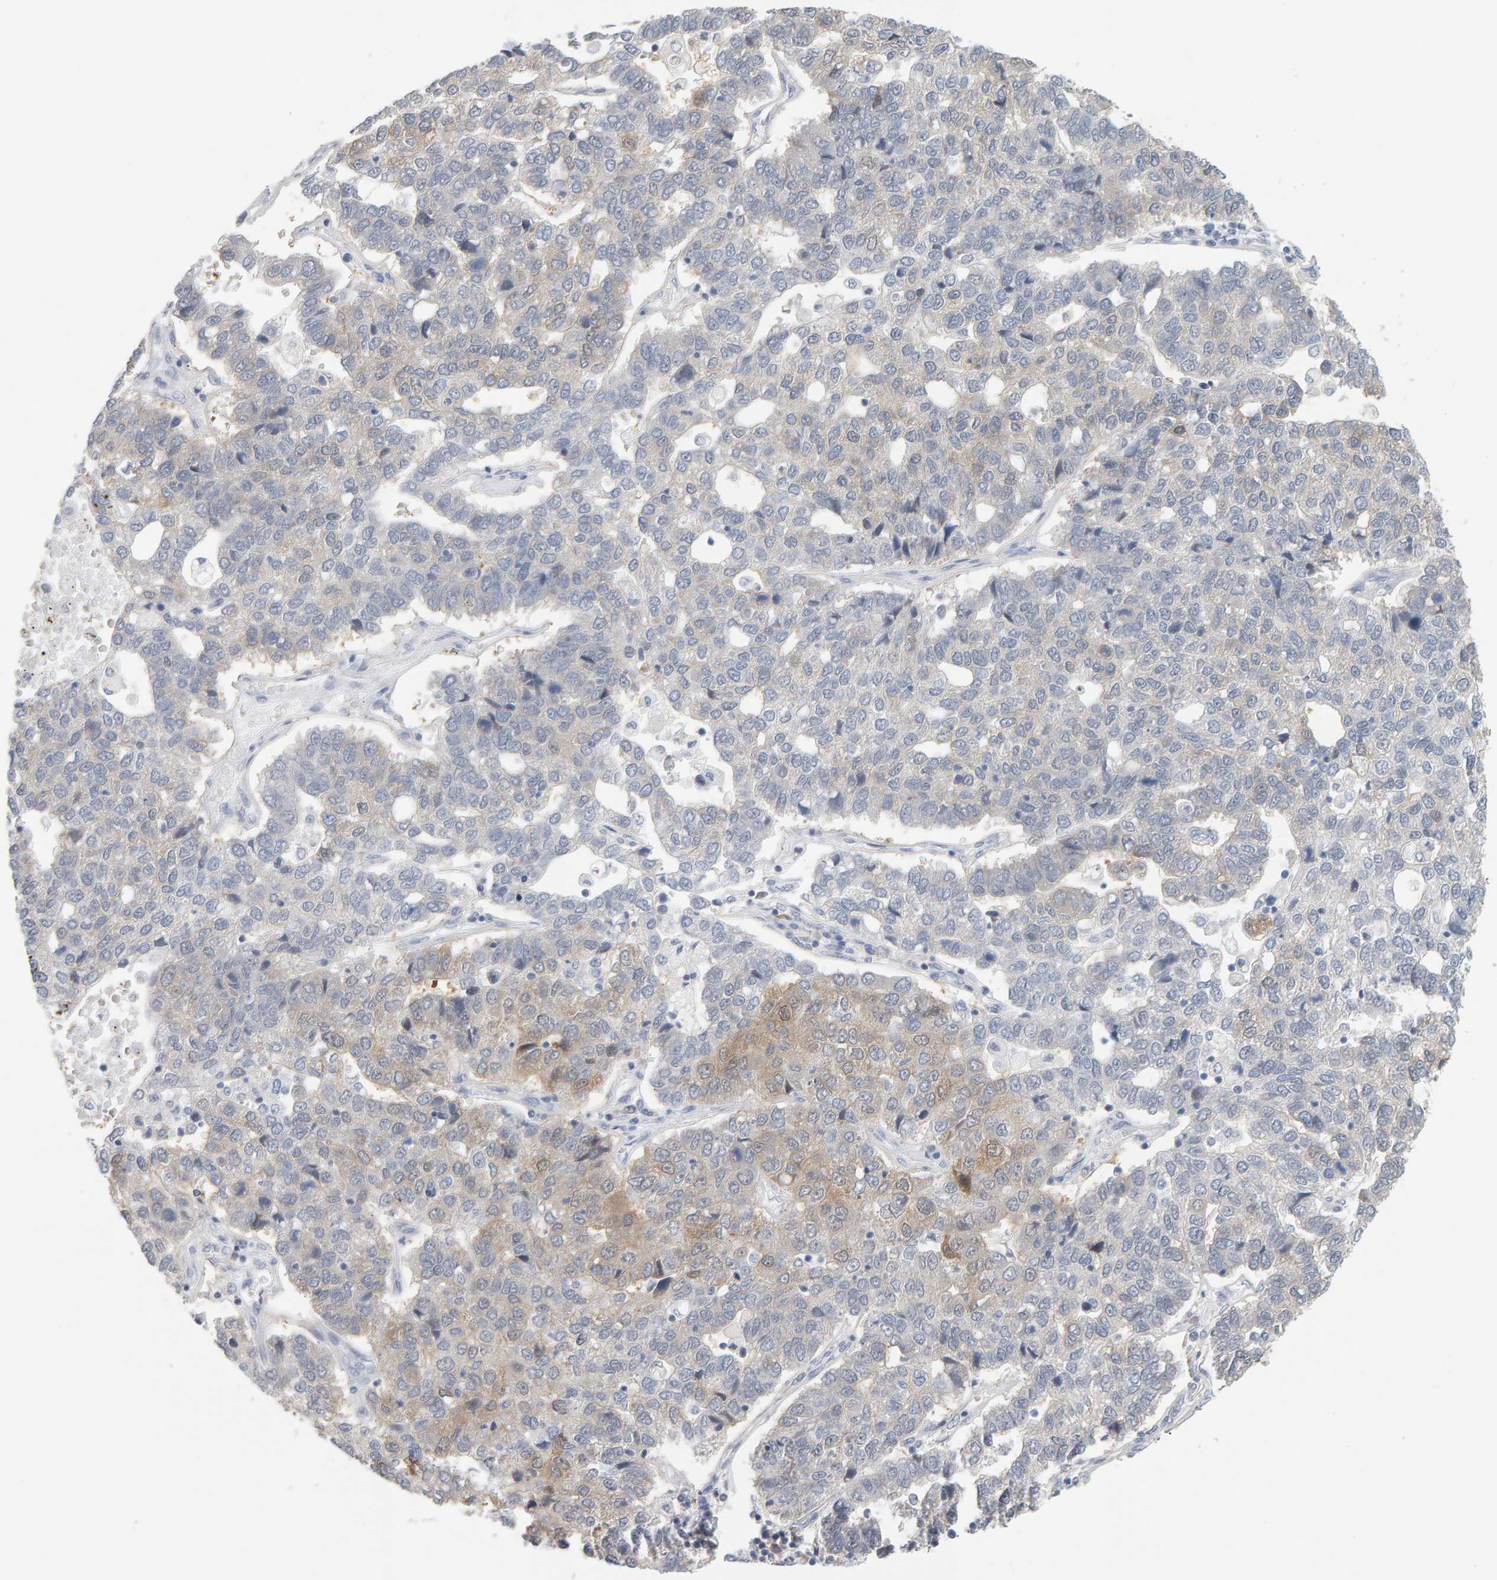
{"staining": {"intensity": "weak", "quantity": "25%-75%", "location": "cytoplasmic/membranous"}, "tissue": "pancreatic cancer", "cell_type": "Tumor cells", "image_type": "cancer", "snomed": [{"axis": "morphology", "description": "Adenocarcinoma, NOS"}, {"axis": "topography", "description": "Pancreas"}], "caption": "Weak cytoplasmic/membranous protein positivity is seen in about 25%-75% of tumor cells in adenocarcinoma (pancreatic). (IHC, brightfield microscopy, high magnification).", "gene": "CTH", "patient": {"sex": "female", "age": 61}}